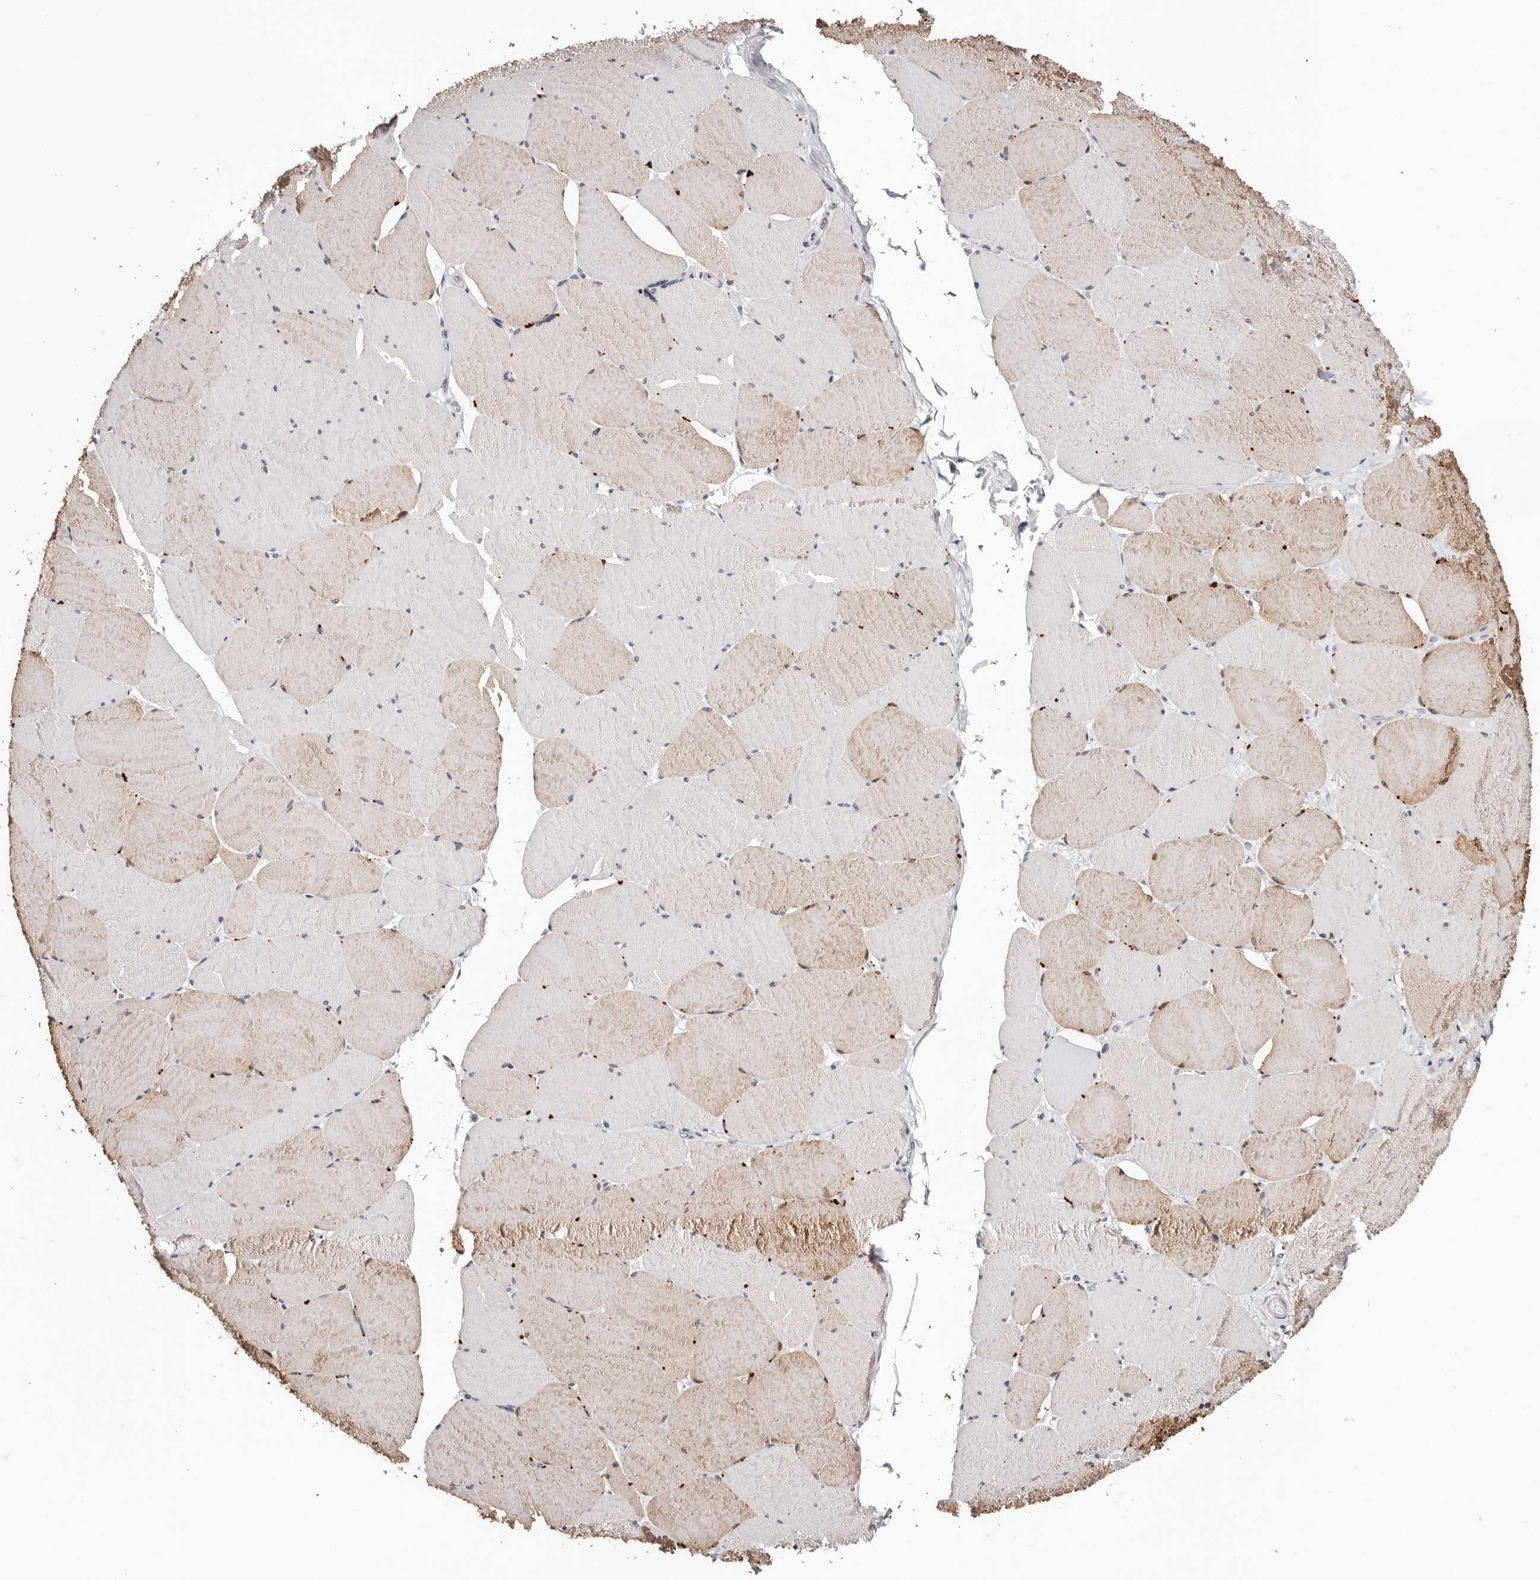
{"staining": {"intensity": "moderate", "quantity": "25%-75%", "location": "cytoplasmic/membranous"}, "tissue": "skeletal muscle", "cell_type": "Myocytes", "image_type": "normal", "snomed": [{"axis": "morphology", "description": "Normal tissue, NOS"}, {"axis": "topography", "description": "Skeletal muscle"}, {"axis": "topography", "description": "Head-Neck"}], "caption": "Approximately 25%-75% of myocytes in unremarkable skeletal muscle exhibit moderate cytoplasmic/membranous protein staining as visualized by brown immunohistochemical staining.", "gene": "TYW3", "patient": {"sex": "male", "age": 66}}